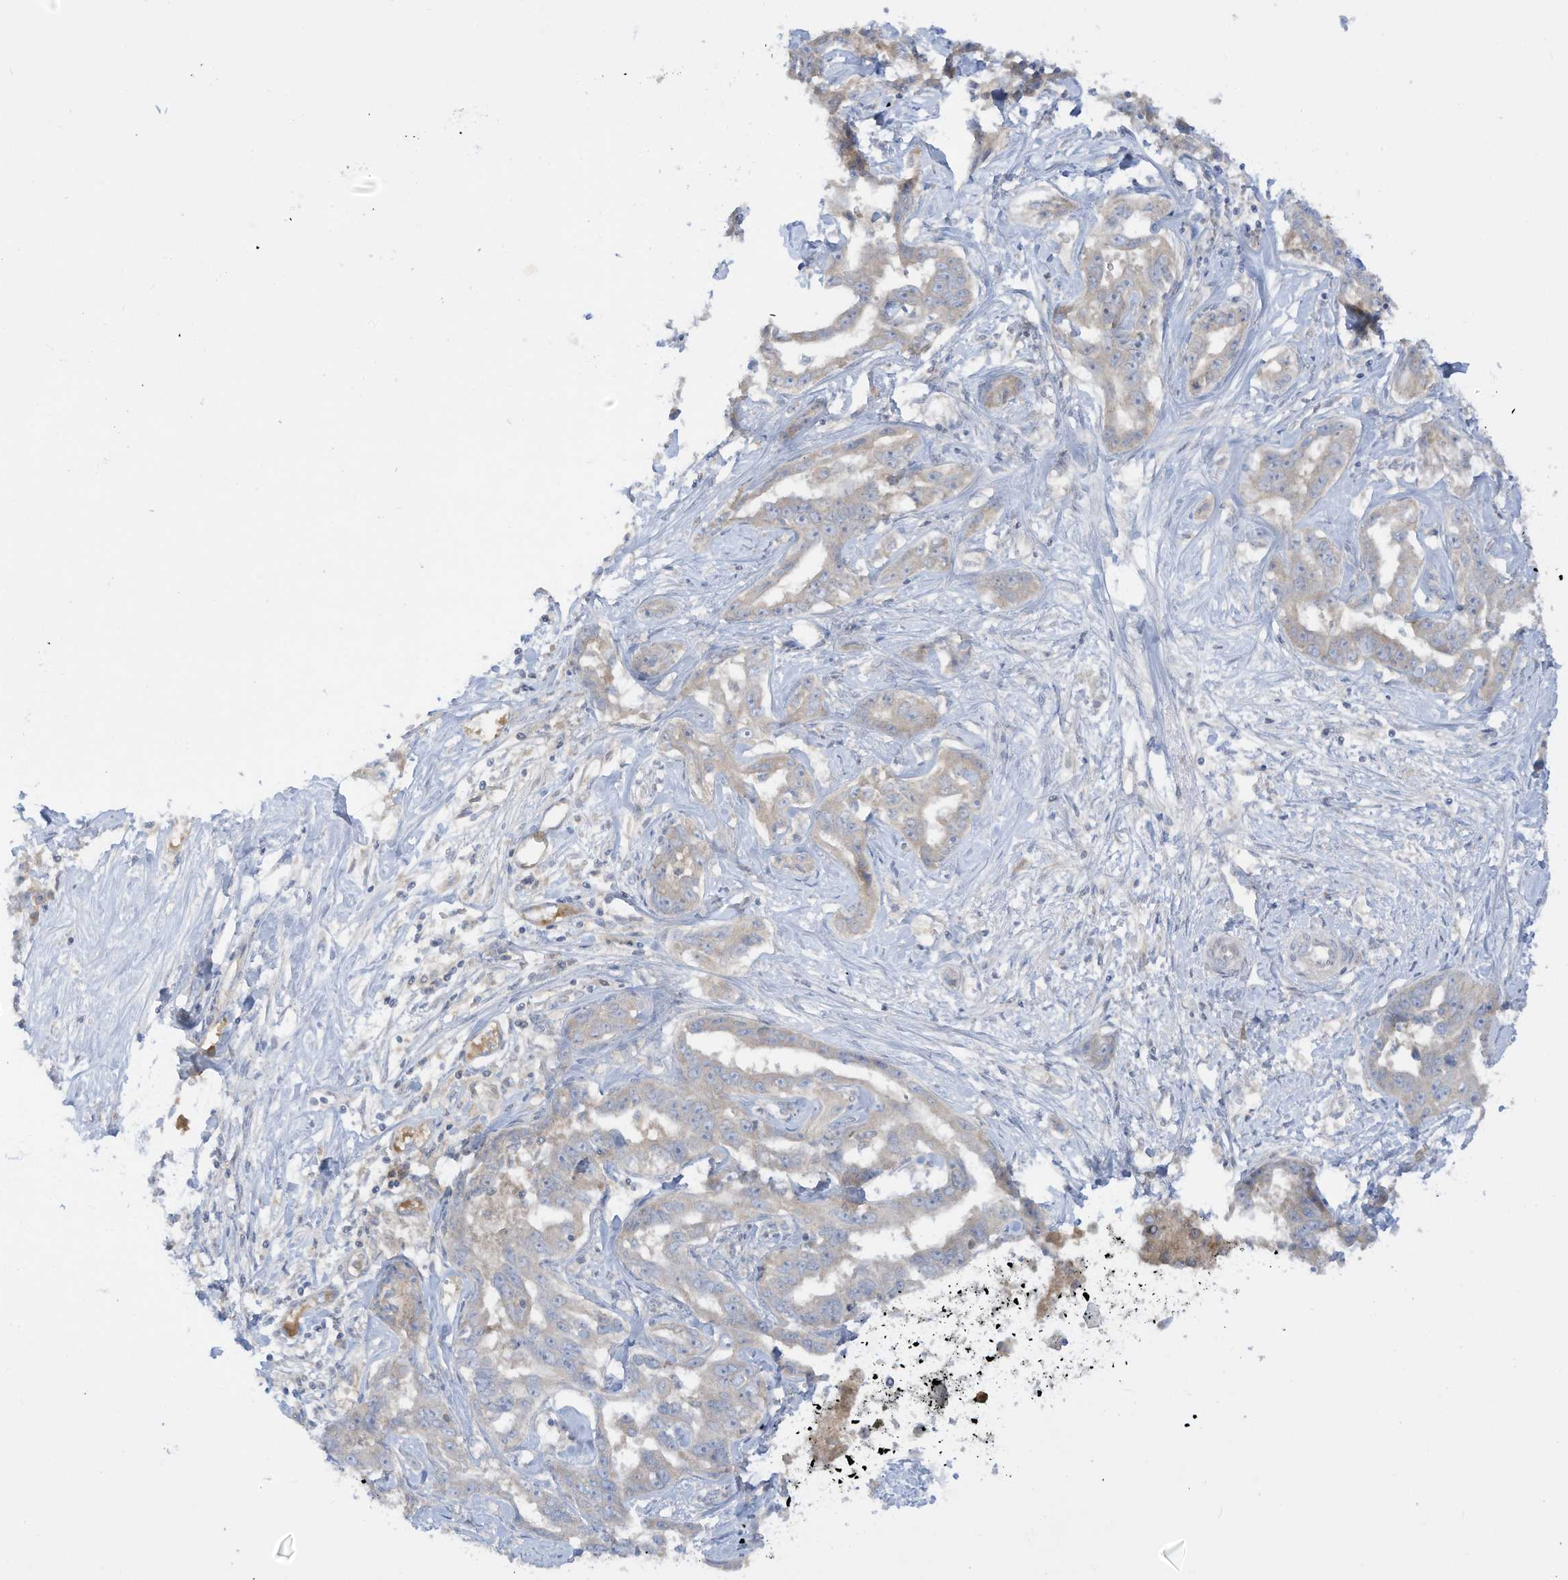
{"staining": {"intensity": "negative", "quantity": "none", "location": "none"}, "tissue": "liver cancer", "cell_type": "Tumor cells", "image_type": "cancer", "snomed": [{"axis": "morphology", "description": "Cholangiocarcinoma"}, {"axis": "topography", "description": "Liver"}], "caption": "Tumor cells are negative for protein expression in human liver cholangiocarcinoma.", "gene": "LRRN2", "patient": {"sex": "male", "age": 59}}